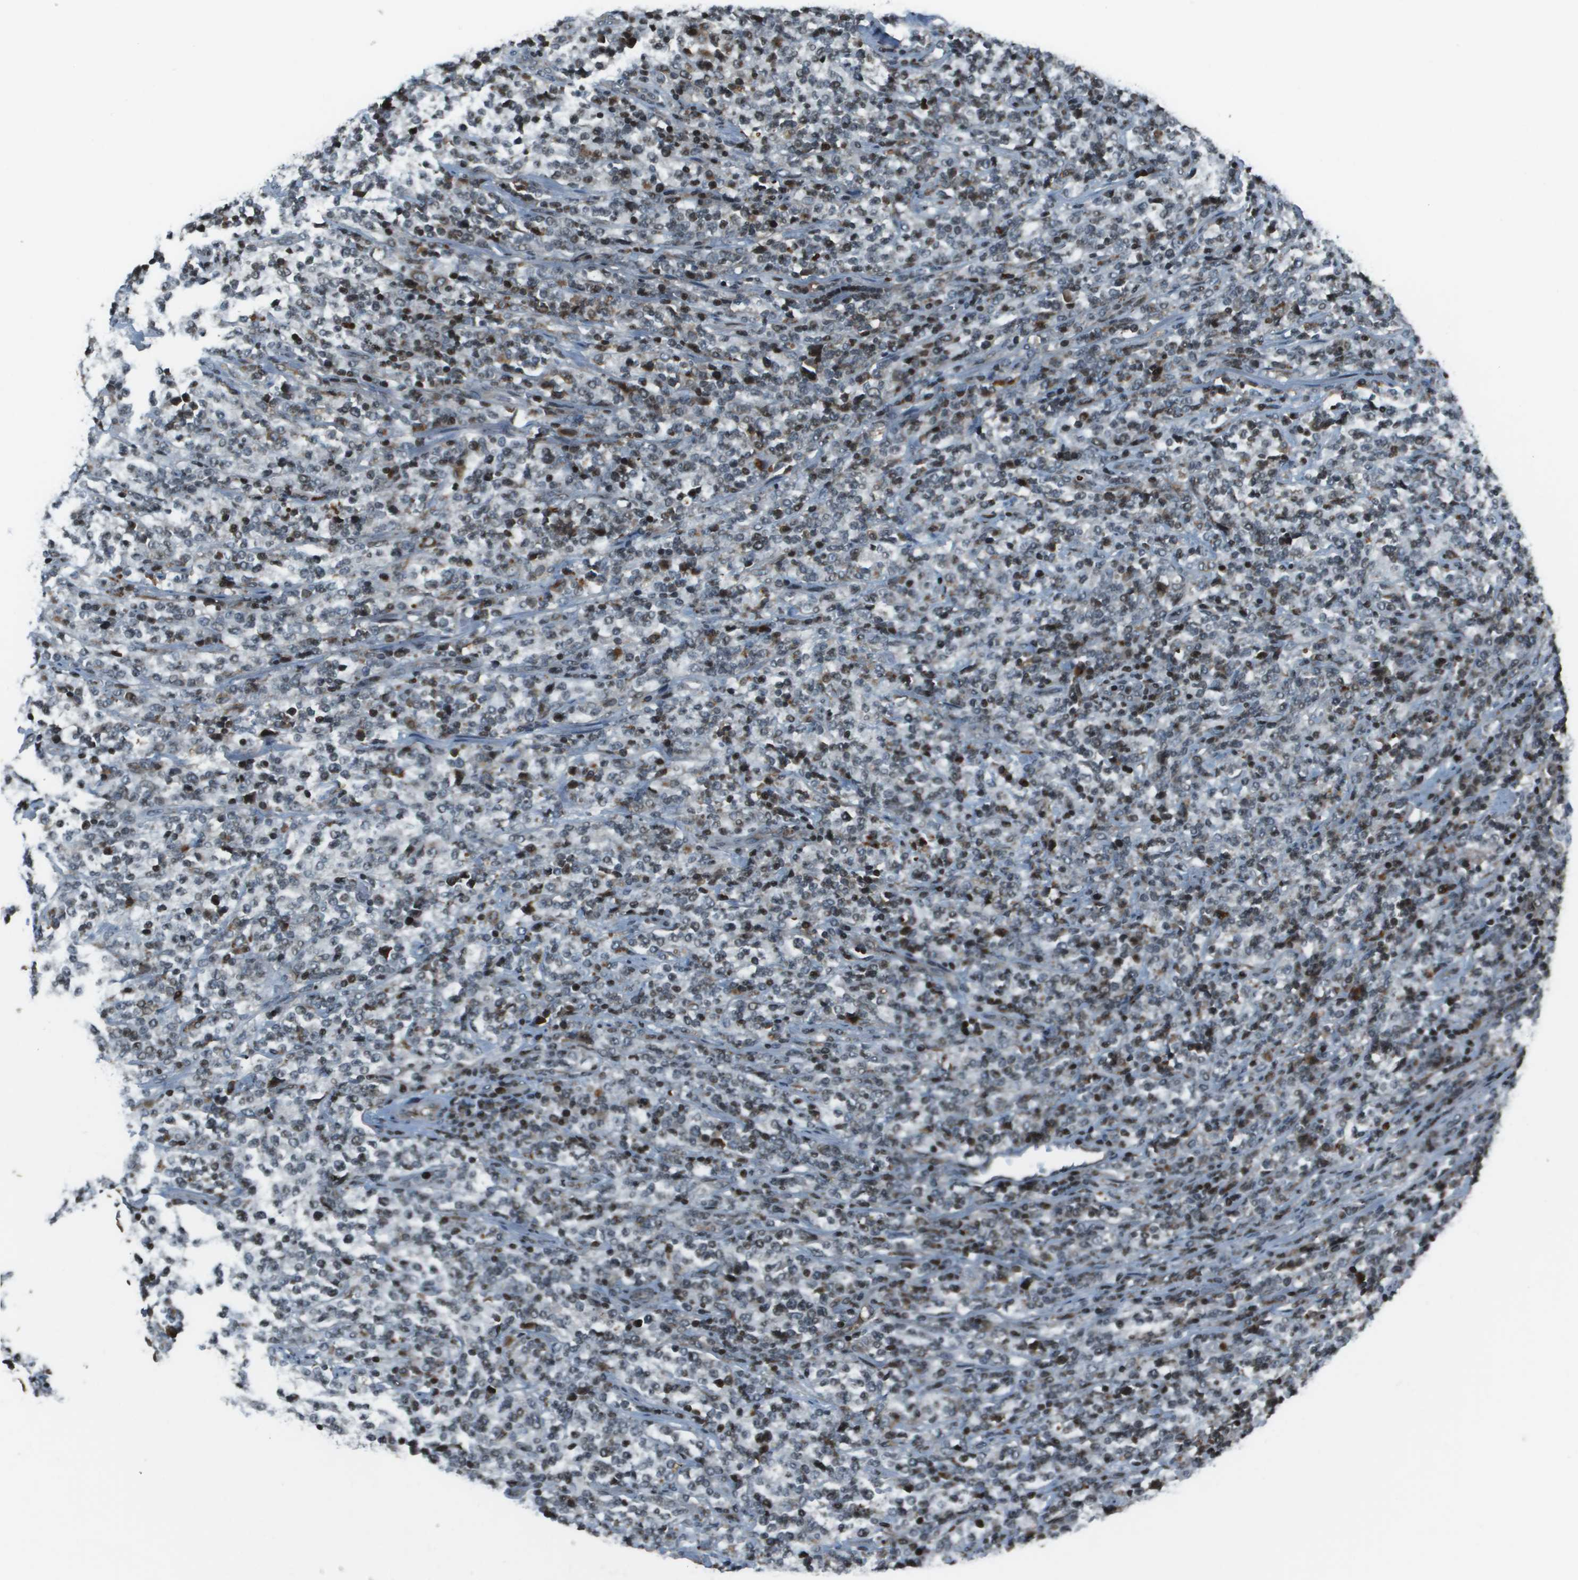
{"staining": {"intensity": "moderate", "quantity": "<25%", "location": "nuclear"}, "tissue": "lymphoma", "cell_type": "Tumor cells", "image_type": "cancer", "snomed": [{"axis": "morphology", "description": "Malignant lymphoma, non-Hodgkin's type, High grade"}, {"axis": "topography", "description": "Soft tissue"}], "caption": "Lymphoma was stained to show a protein in brown. There is low levels of moderate nuclear staining in approximately <25% of tumor cells.", "gene": "CXCL12", "patient": {"sex": "male", "age": 18}}